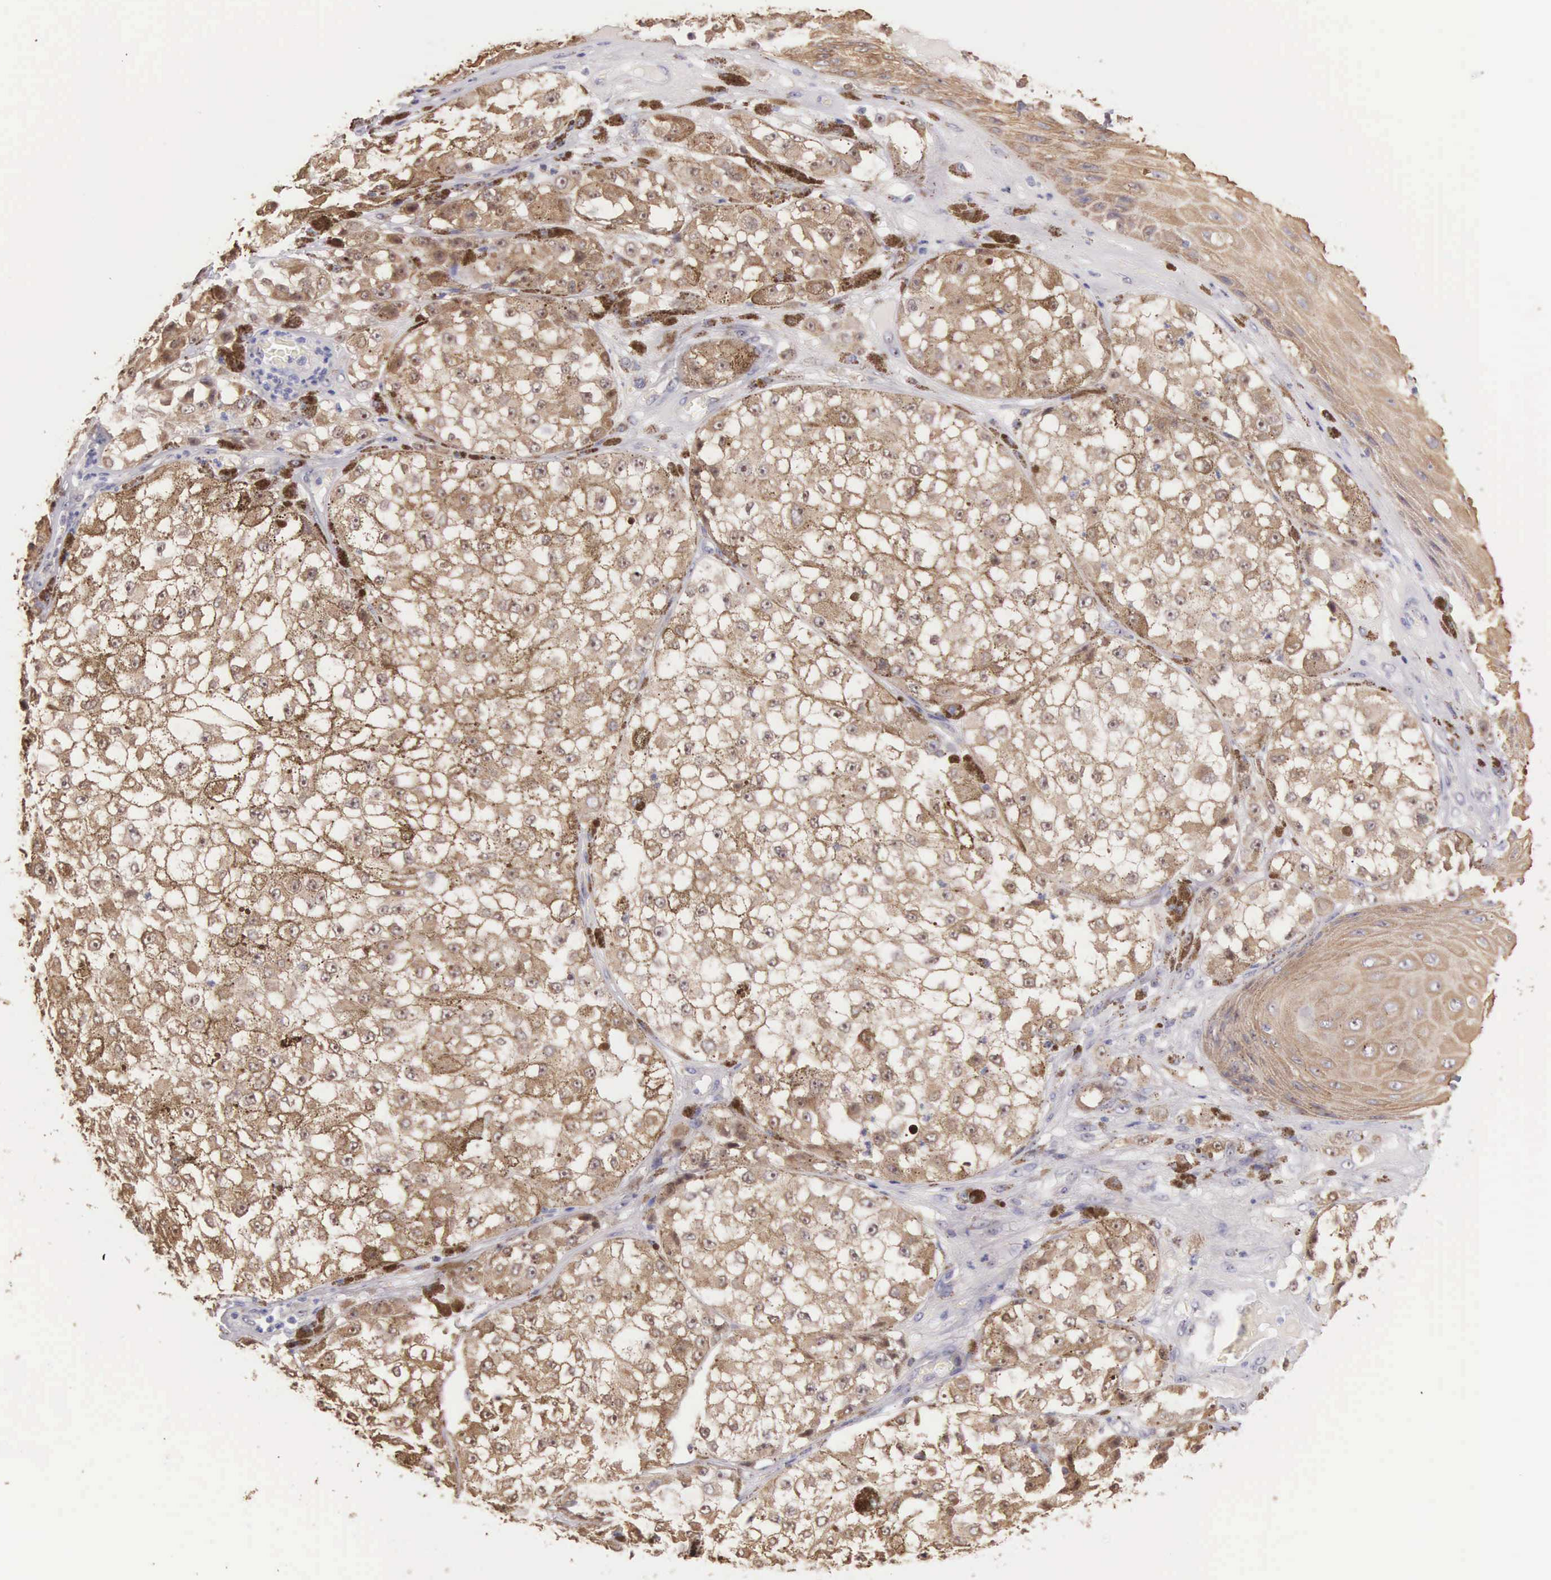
{"staining": {"intensity": "moderate", "quantity": ">75%", "location": "cytoplasmic/membranous"}, "tissue": "melanoma", "cell_type": "Tumor cells", "image_type": "cancer", "snomed": [{"axis": "morphology", "description": "Malignant melanoma, NOS"}, {"axis": "topography", "description": "Skin"}], "caption": "Protein staining by IHC displays moderate cytoplasmic/membranous expression in approximately >75% of tumor cells in melanoma. (brown staining indicates protein expression, while blue staining denotes nuclei).", "gene": "PIR", "patient": {"sex": "male", "age": 67}}